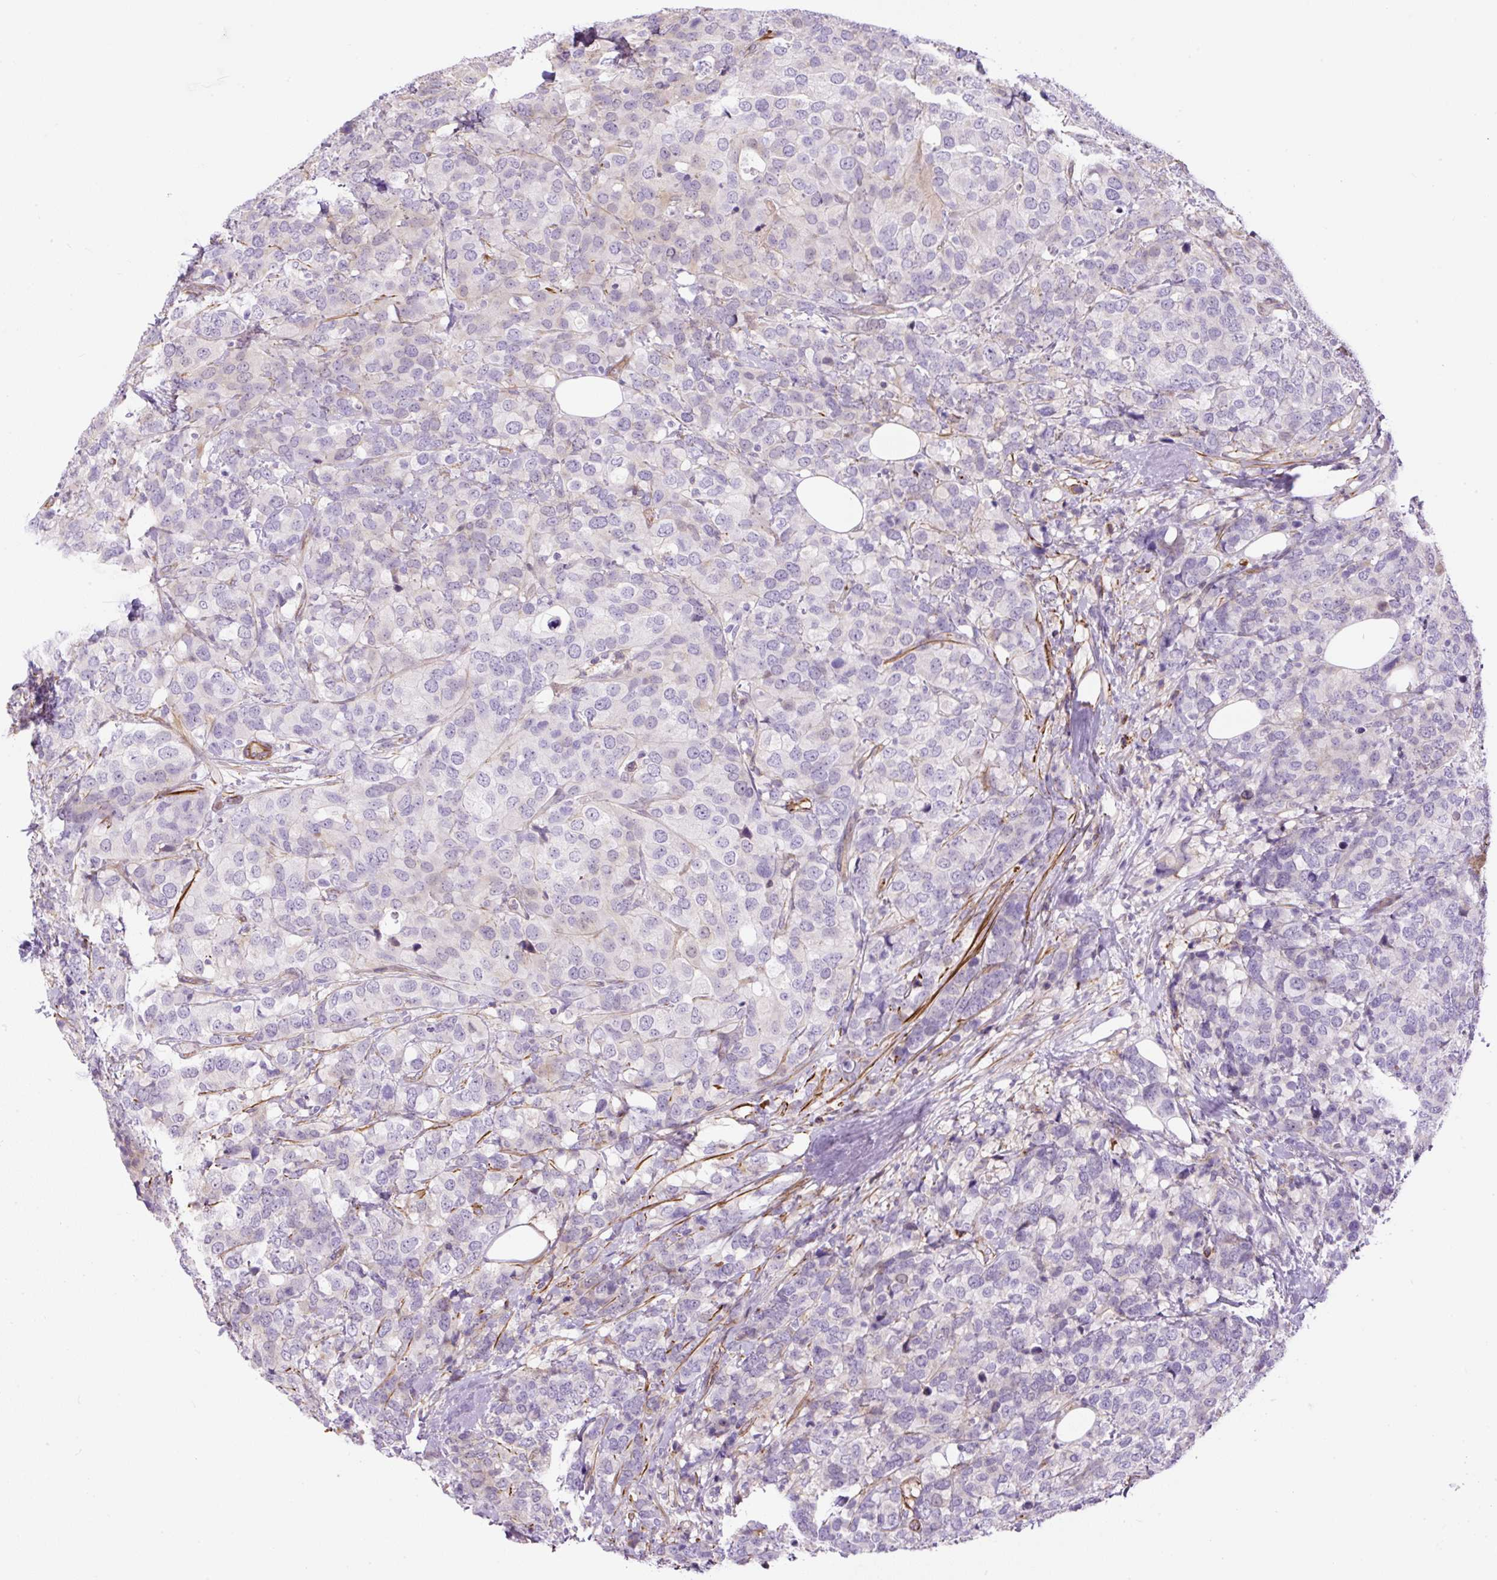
{"staining": {"intensity": "negative", "quantity": "none", "location": "none"}, "tissue": "breast cancer", "cell_type": "Tumor cells", "image_type": "cancer", "snomed": [{"axis": "morphology", "description": "Lobular carcinoma"}, {"axis": "topography", "description": "Breast"}], "caption": "Tumor cells show no significant protein expression in breast cancer.", "gene": "B3GALT5", "patient": {"sex": "female", "age": 59}}